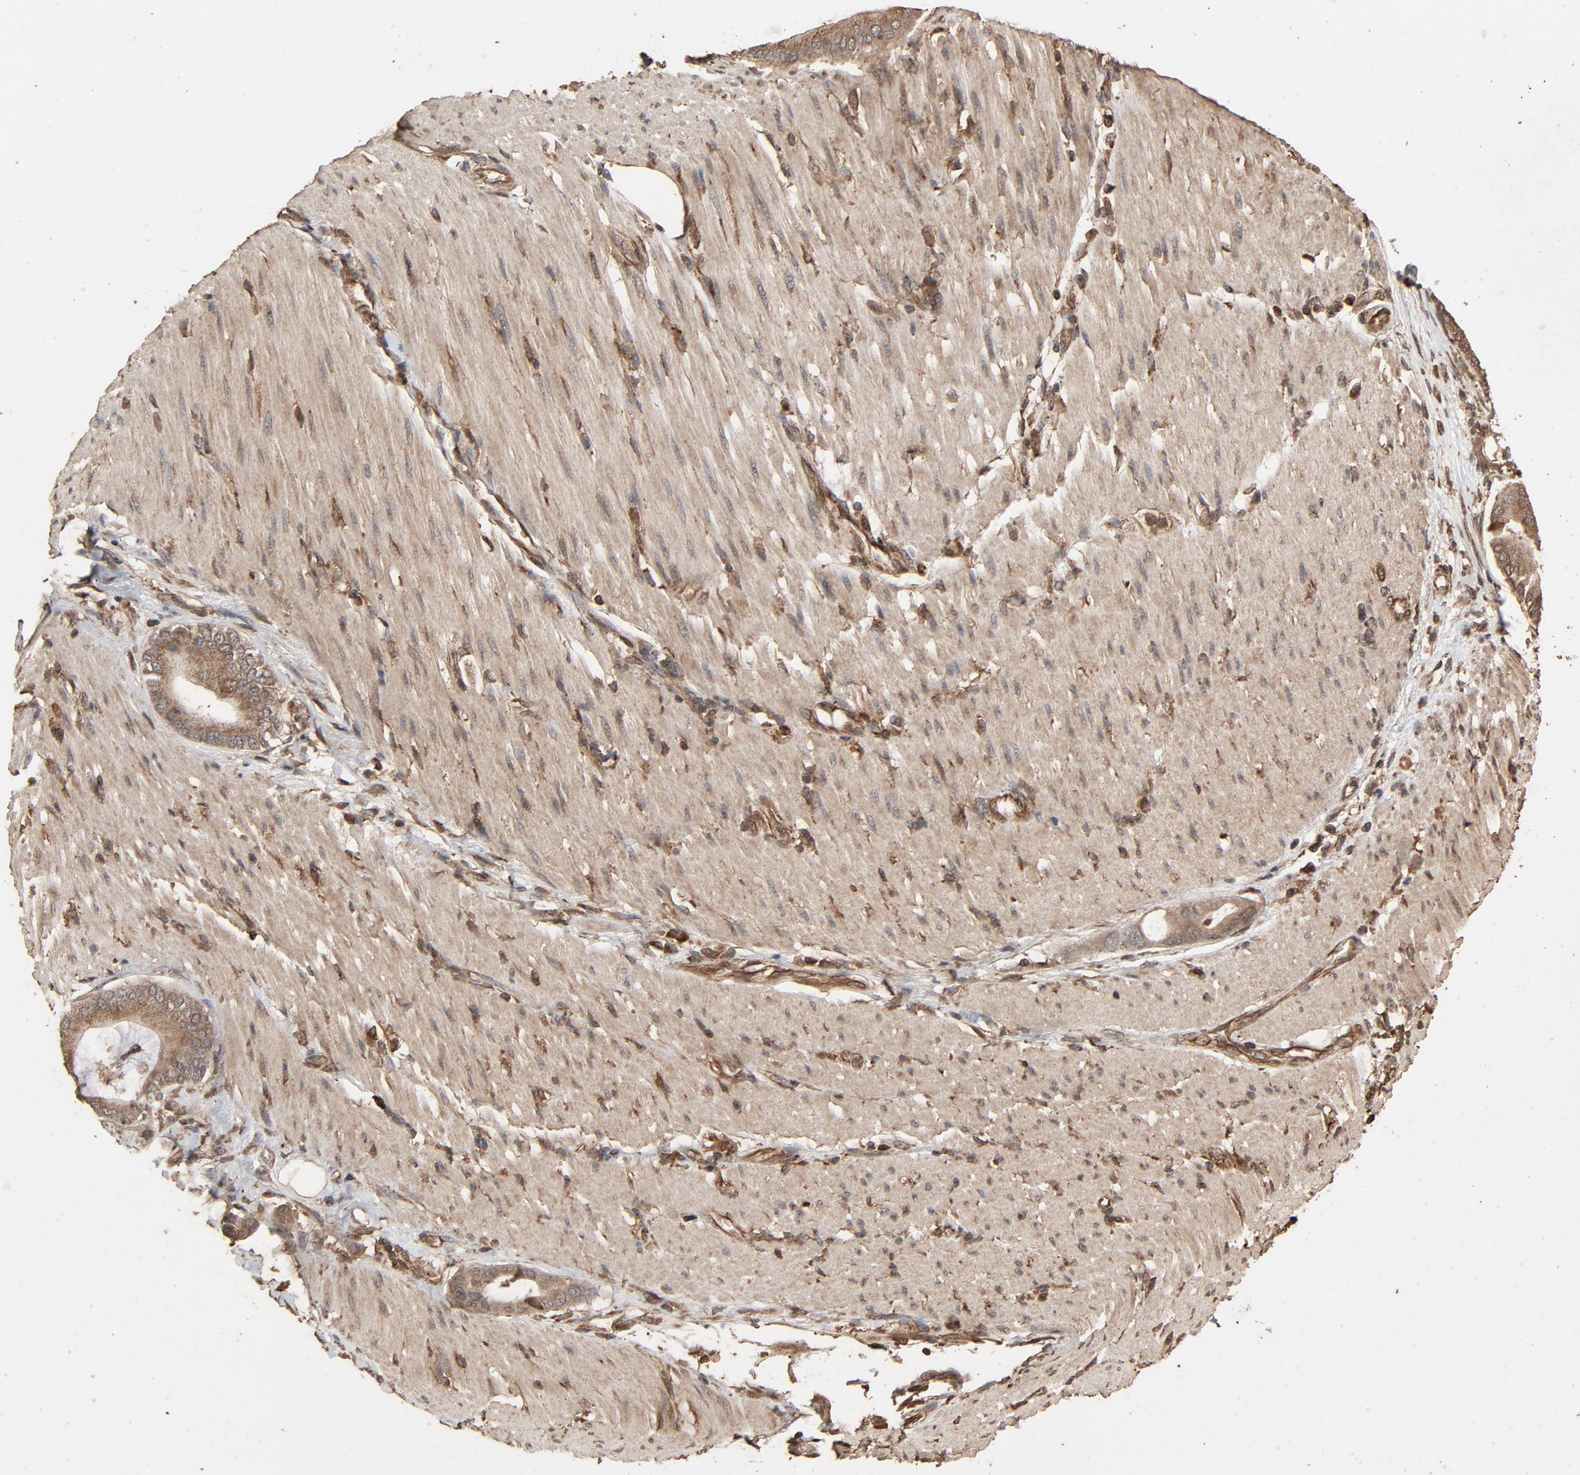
{"staining": {"intensity": "moderate", "quantity": "25%-75%", "location": "cytoplasmic/membranous"}, "tissue": "pancreatic cancer", "cell_type": "Tumor cells", "image_type": "cancer", "snomed": [{"axis": "morphology", "description": "Adenocarcinoma, NOS"}, {"axis": "morphology", "description": "Adenocarcinoma, metastatic, NOS"}, {"axis": "topography", "description": "Lymph node"}, {"axis": "topography", "description": "Pancreas"}, {"axis": "topography", "description": "Duodenum"}], "caption": "The micrograph reveals staining of pancreatic cancer, revealing moderate cytoplasmic/membranous protein expression (brown color) within tumor cells.", "gene": "RPS6KA6", "patient": {"sex": "female", "age": 64}}